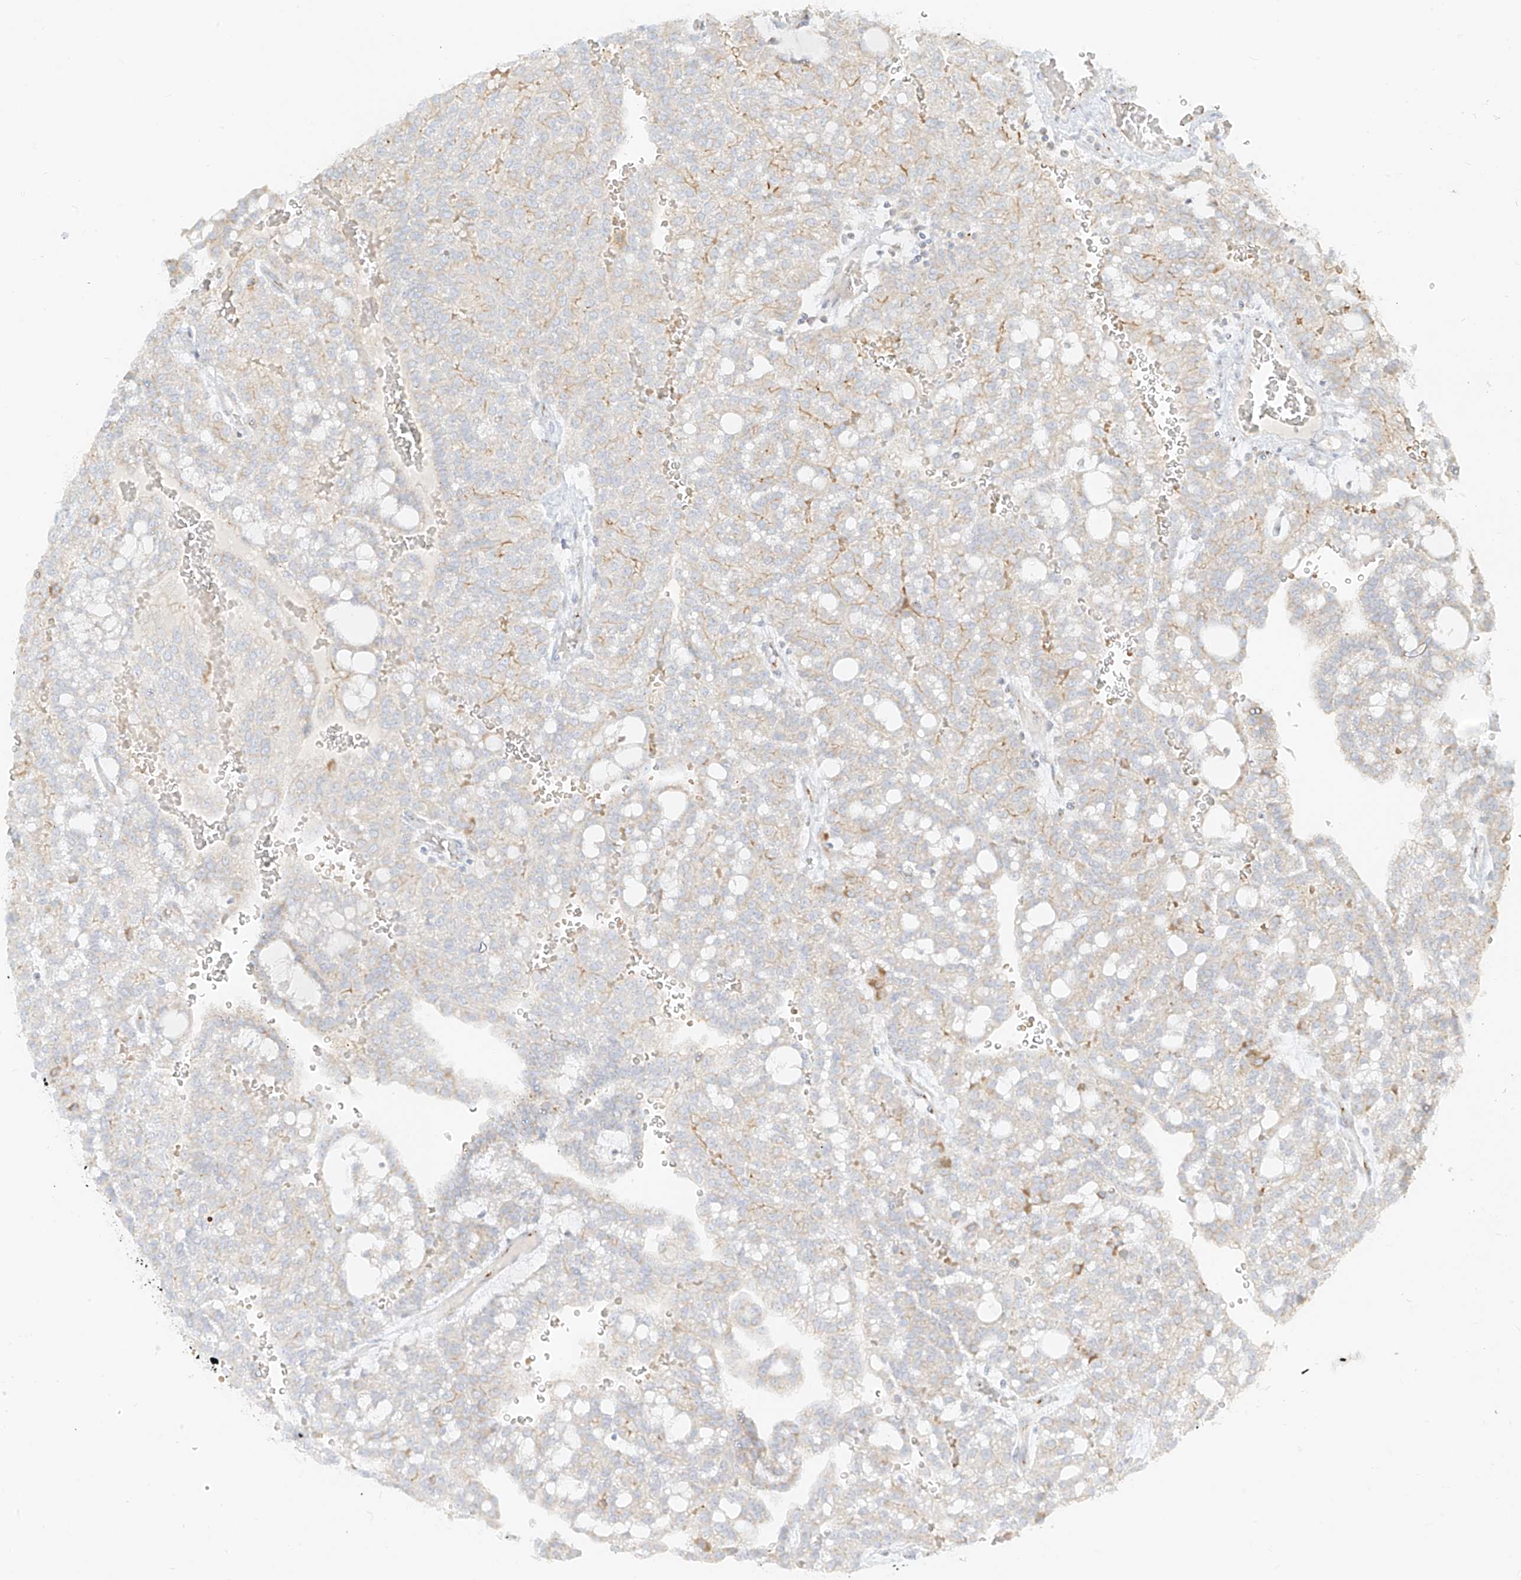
{"staining": {"intensity": "weak", "quantity": "<25%", "location": "cytoplasmic/membranous"}, "tissue": "renal cancer", "cell_type": "Tumor cells", "image_type": "cancer", "snomed": [{"axis": "morphology", "description": "Adenocarcinoma, NOS"}, {"axis": "topography", "description": "Kidney"}], "caption": "Renal cancer (adenocarcinoma) was stained to show a protein in brown. There is no significant positivity in tumor cells. (DAB immunohistochemistry with hematoxylin counter stain).", "gene": "TMEM87B", "patient": {"sex": "male", "age": 63}}